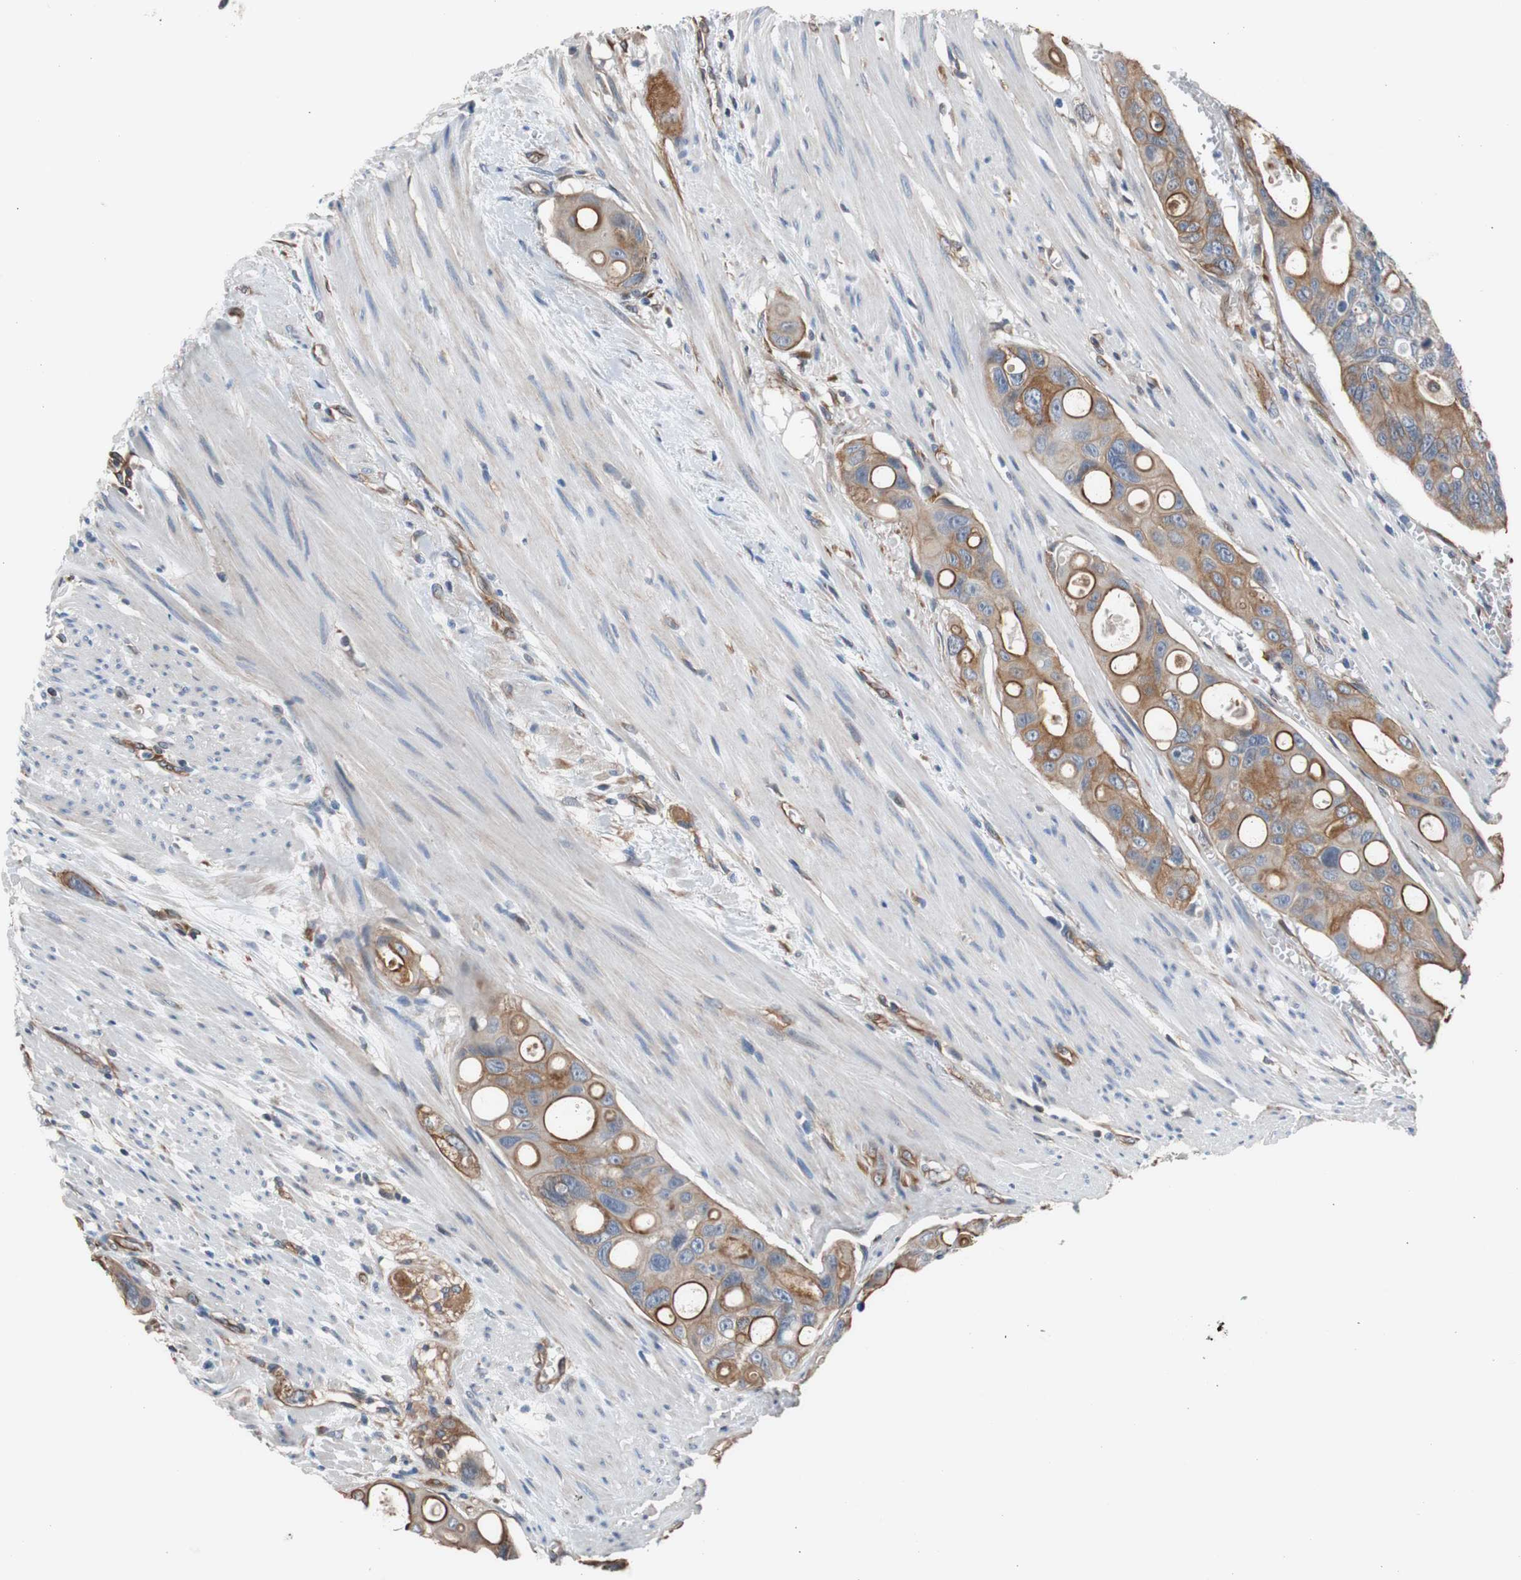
{"staining": {"intensity": "moderate", "quantity": "25%-75%", "location": "cytoplasmic/membranous"}, "tissue": "colorectal cancer", "cell_type": "Tumor cells", "image_type": "cancer", "snomed": [{"axis": "morphology", "description": "Adenocarcinoma, NOS"}, {"axis": "topography", "description": "Colon"}], "caption": "Adenocarcinoma (colorectal) tissue shows moderate cytoplasmic/membranous positivity in about 25%-75% of tumor cells, visualized by immunohistochemistry.", "gene": "KIF3B", "patient": {"sex": "female", "age": 57}}